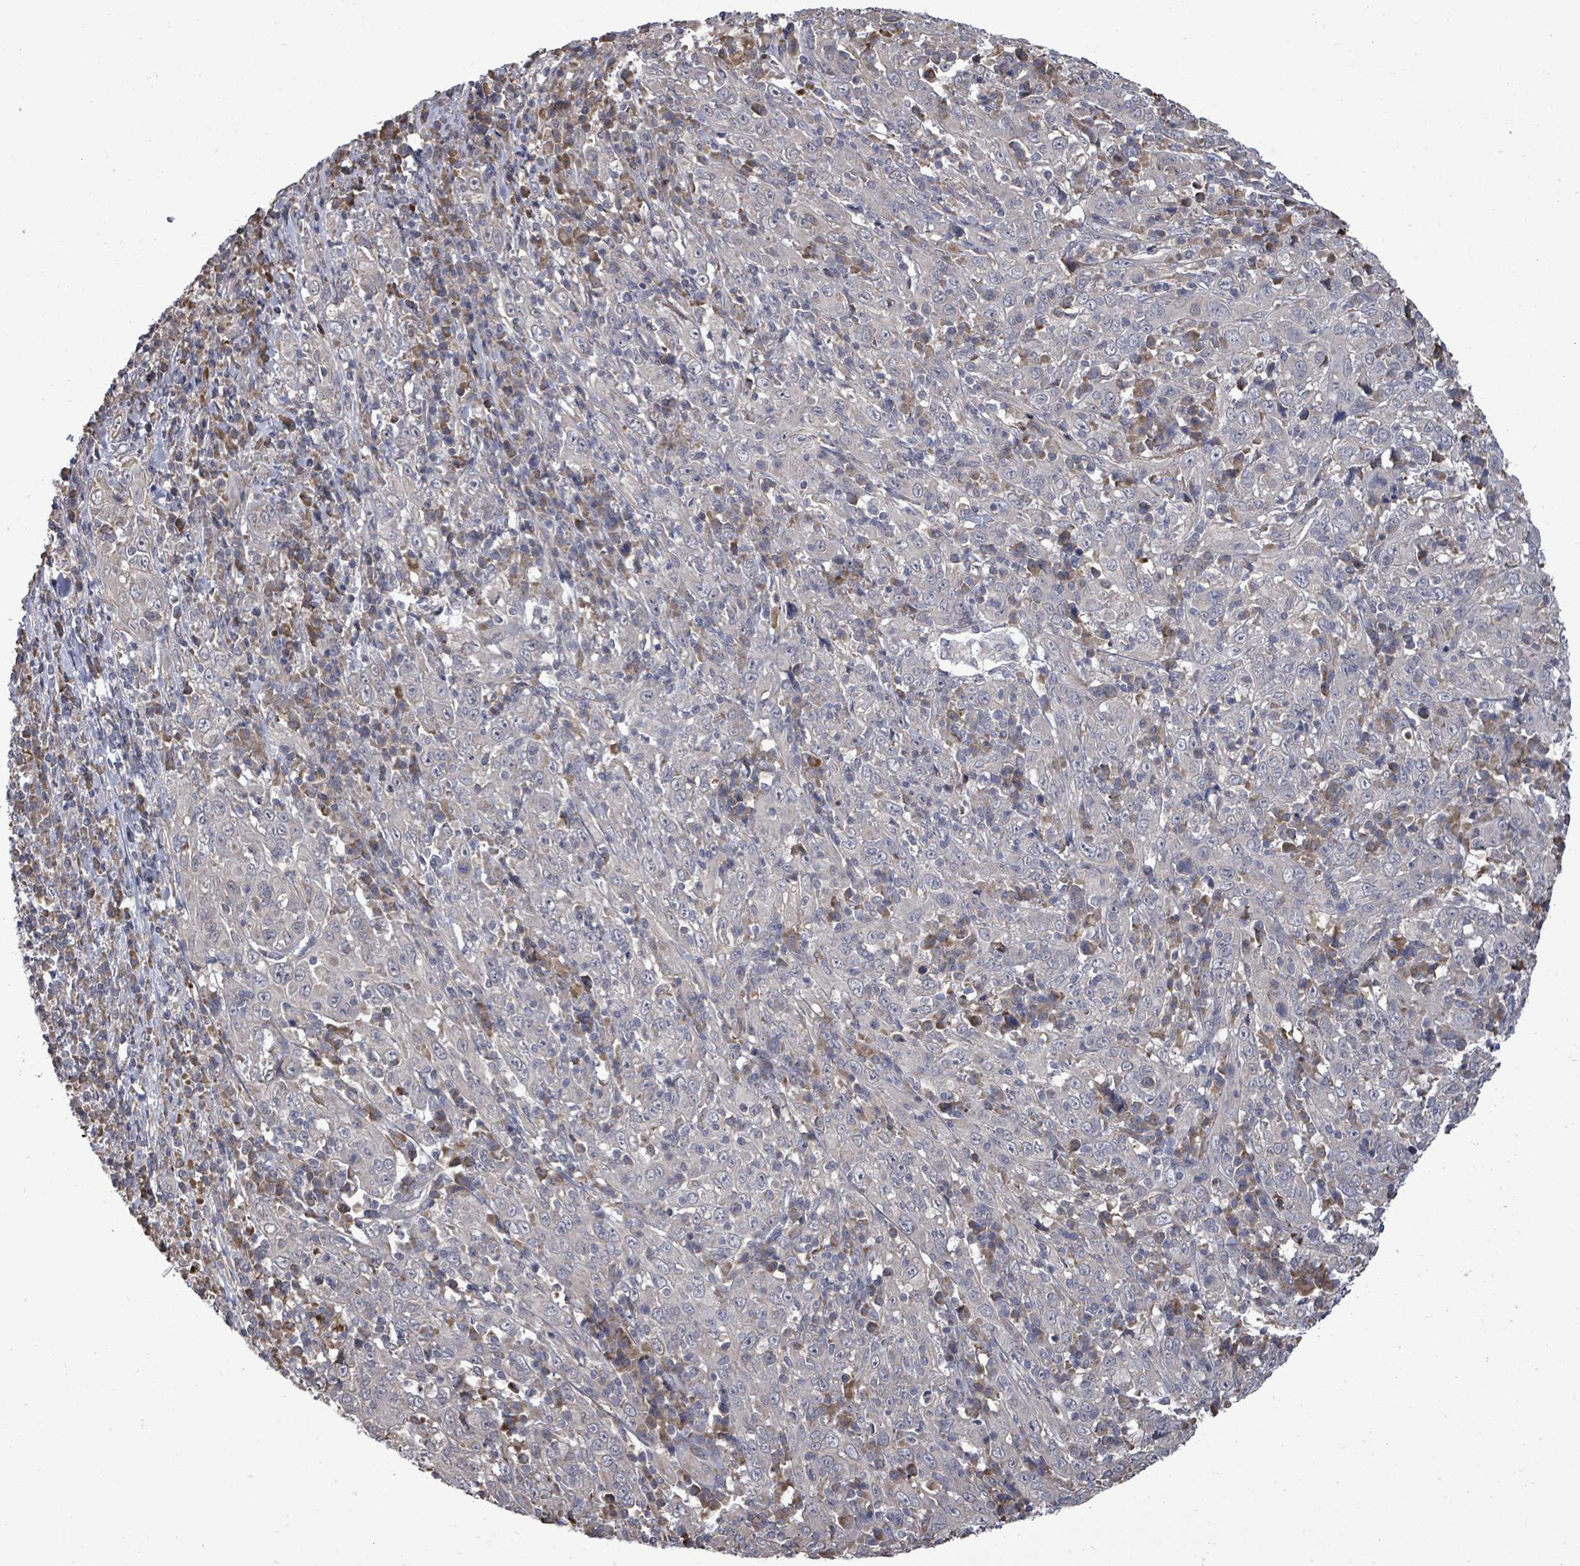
{"staining": {"intensity": "negative", "quantity": "none", "location": "none"}, "tissue": "cervical cancer", "cell_type": "Tumor cells", "image_type": "cancer", "snomed": [{"axis": "morphology", "description": "Squamous cell carcinoma, NOS"}, {"axis": "topography", "description": "Cervix"}], "caption": "This image is of cervical cancer stained with IHC to label a protein in brown with the nuclei are counter-stained blue. There is no expression in tumor cells.", "gene": "POMGNT2", "patient": {"sex": "female", "age": 46}}